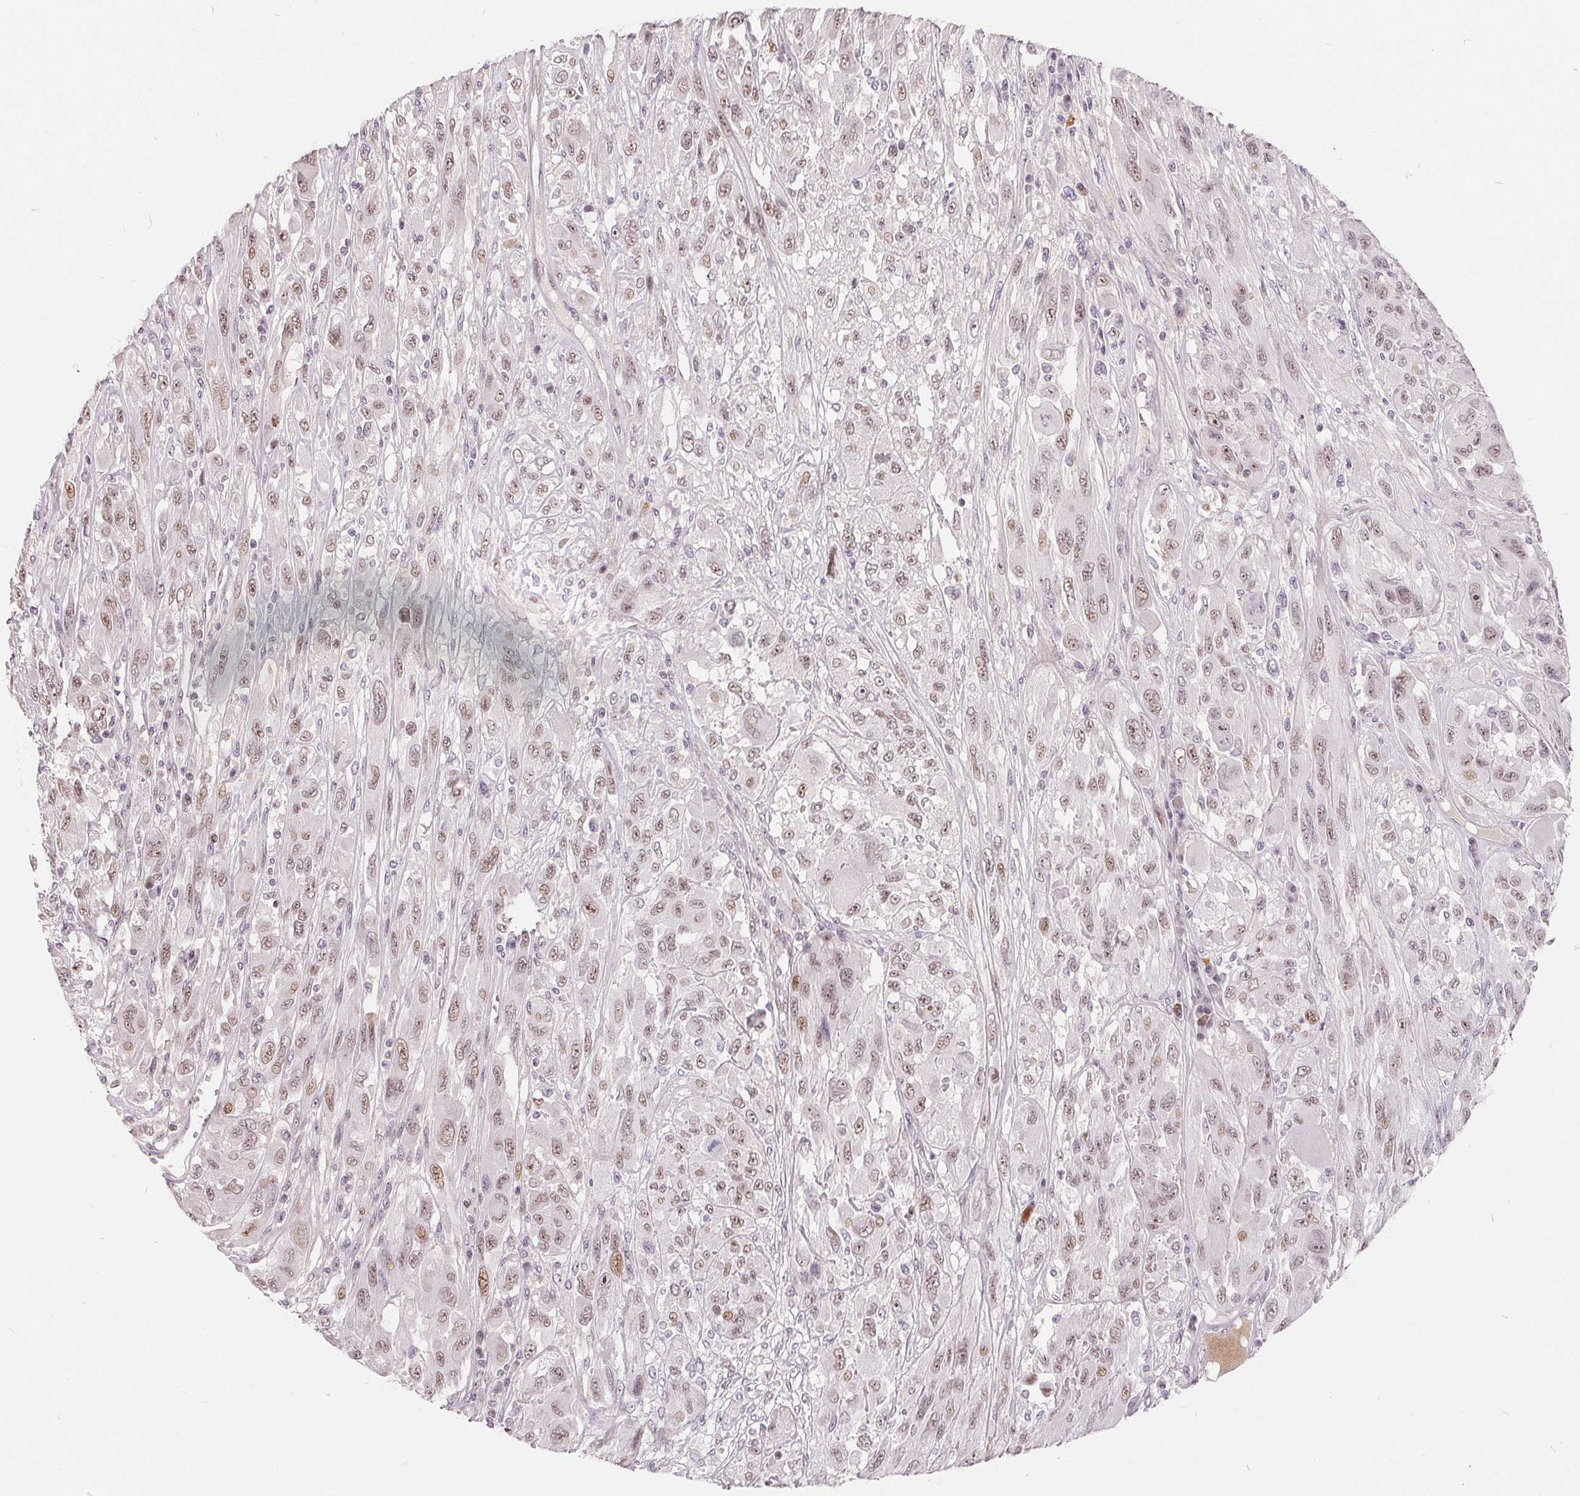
{"staining": {"intensity": "moderate", "quantity": ">75%", "location": "nuclear"}, "tissue": "melanoma", "cell_type": "Tumor cells", "image_type": "cancer", "snomed": [{"axis": "morphology", "description": "Malignant melanoma, NOS"}, {"axis": "topography", "description": "Skin"}], "caption": "Immunohistochemical staining of melanoma exhibits medium levels of moderate nuclear protein positivity in about >75% of tumor cells.", "gene": "NRG2", "patient": {"sex": "female", "age": 91}}